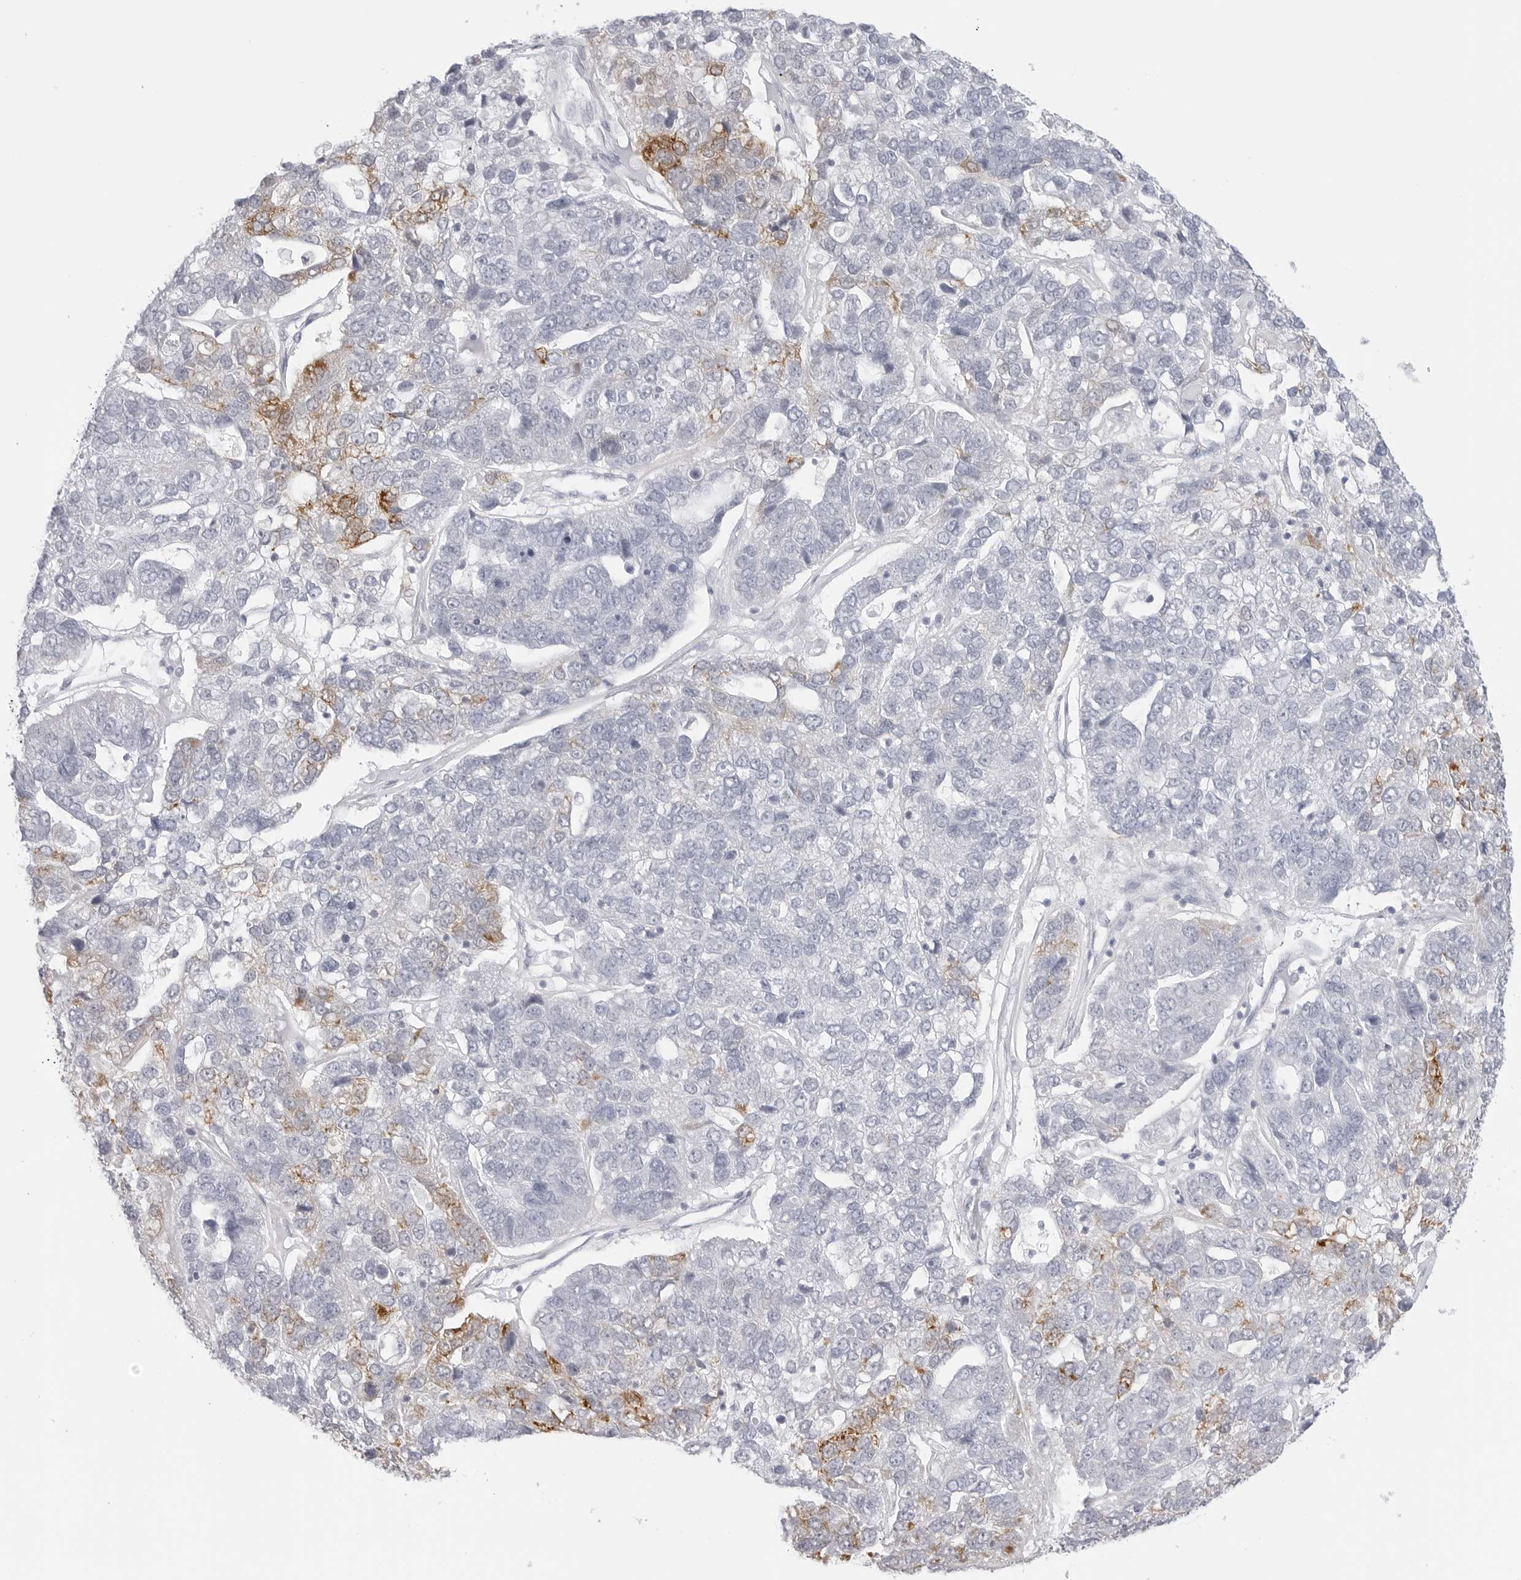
{"staining": {"intensity": "moderate", "quantity": "<25%", "location": "cytoplasmic/membranous"}, "tissue": "pancreatic cancer", "cell_type": "Tumor cells", "image_type": "cancer", "snomed": [{"axis": "morphology", "description": "Adenocarcinoma, NOS"}, {"axis": "topography", "description": "Pancreas"}], "caption": "Human adenocarcinoma (pancreatic) stained with a brown dye exhibits moderate cytoplasmic/membranous positive staining in about <25% of tumor cells.", "gene": "HMGCS2", "patient": {"sex": "female", "age": 61}}